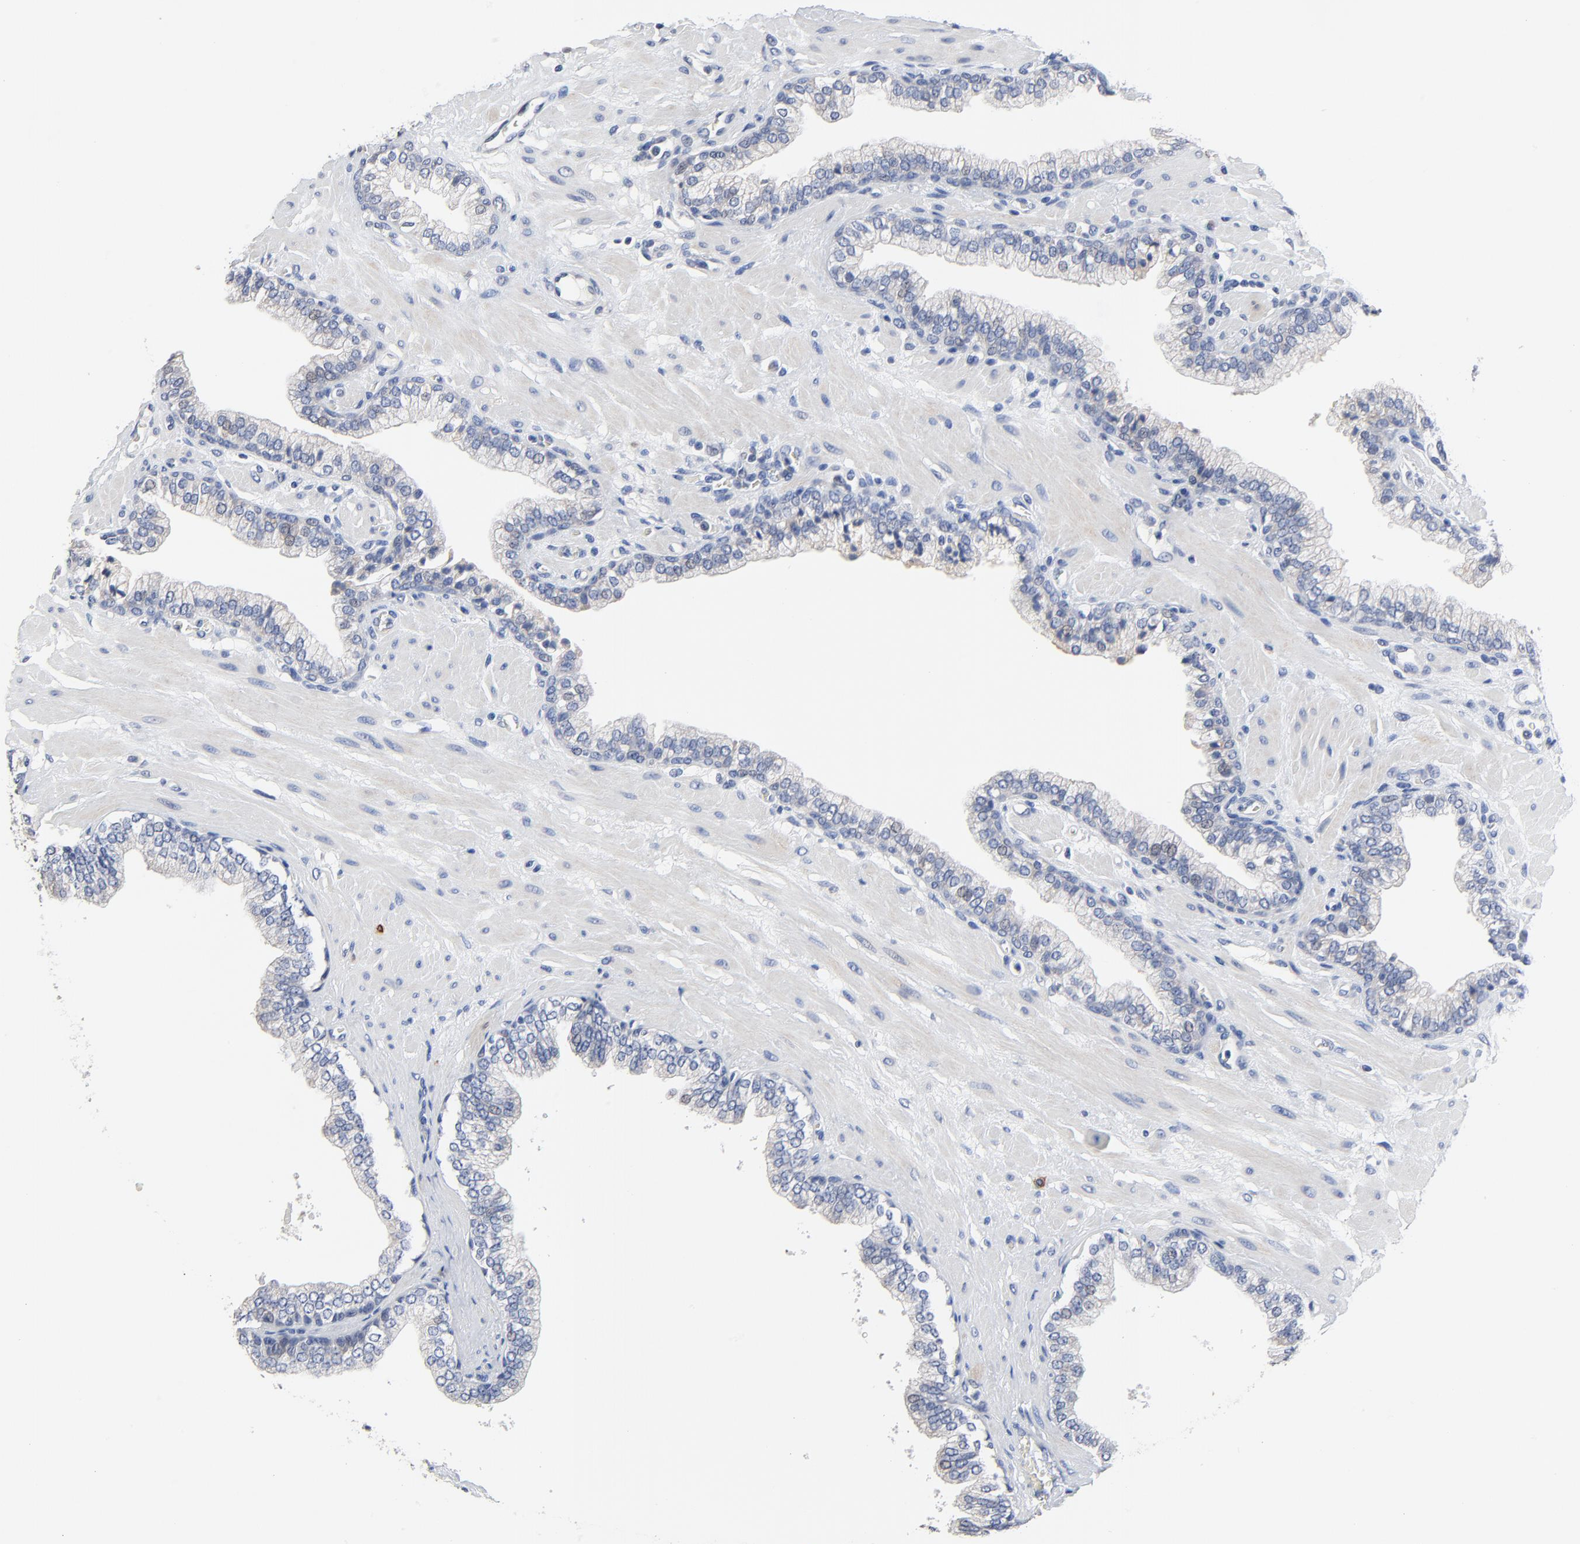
{"staining": {"intensity": "negative", "quantity": "none", "location": "none"}, "tissue": "prostate", "cell_type": "Glandular cells", "image_type": "normal", "snomed": [{"axis": "morphology", "description": "Normal tissue, NOS"}, {"axis": "topography", "description": "Prostate"}], "caption": "Glandular cells show no significant positivity in benign prostate. (DAB (3,3'-diaminobenzidine) immunohistochemistry visualized using brightfield microscopy, high magnification).", "gene": "FBXL5", "patient": {"sex": "male", "age": 60}}